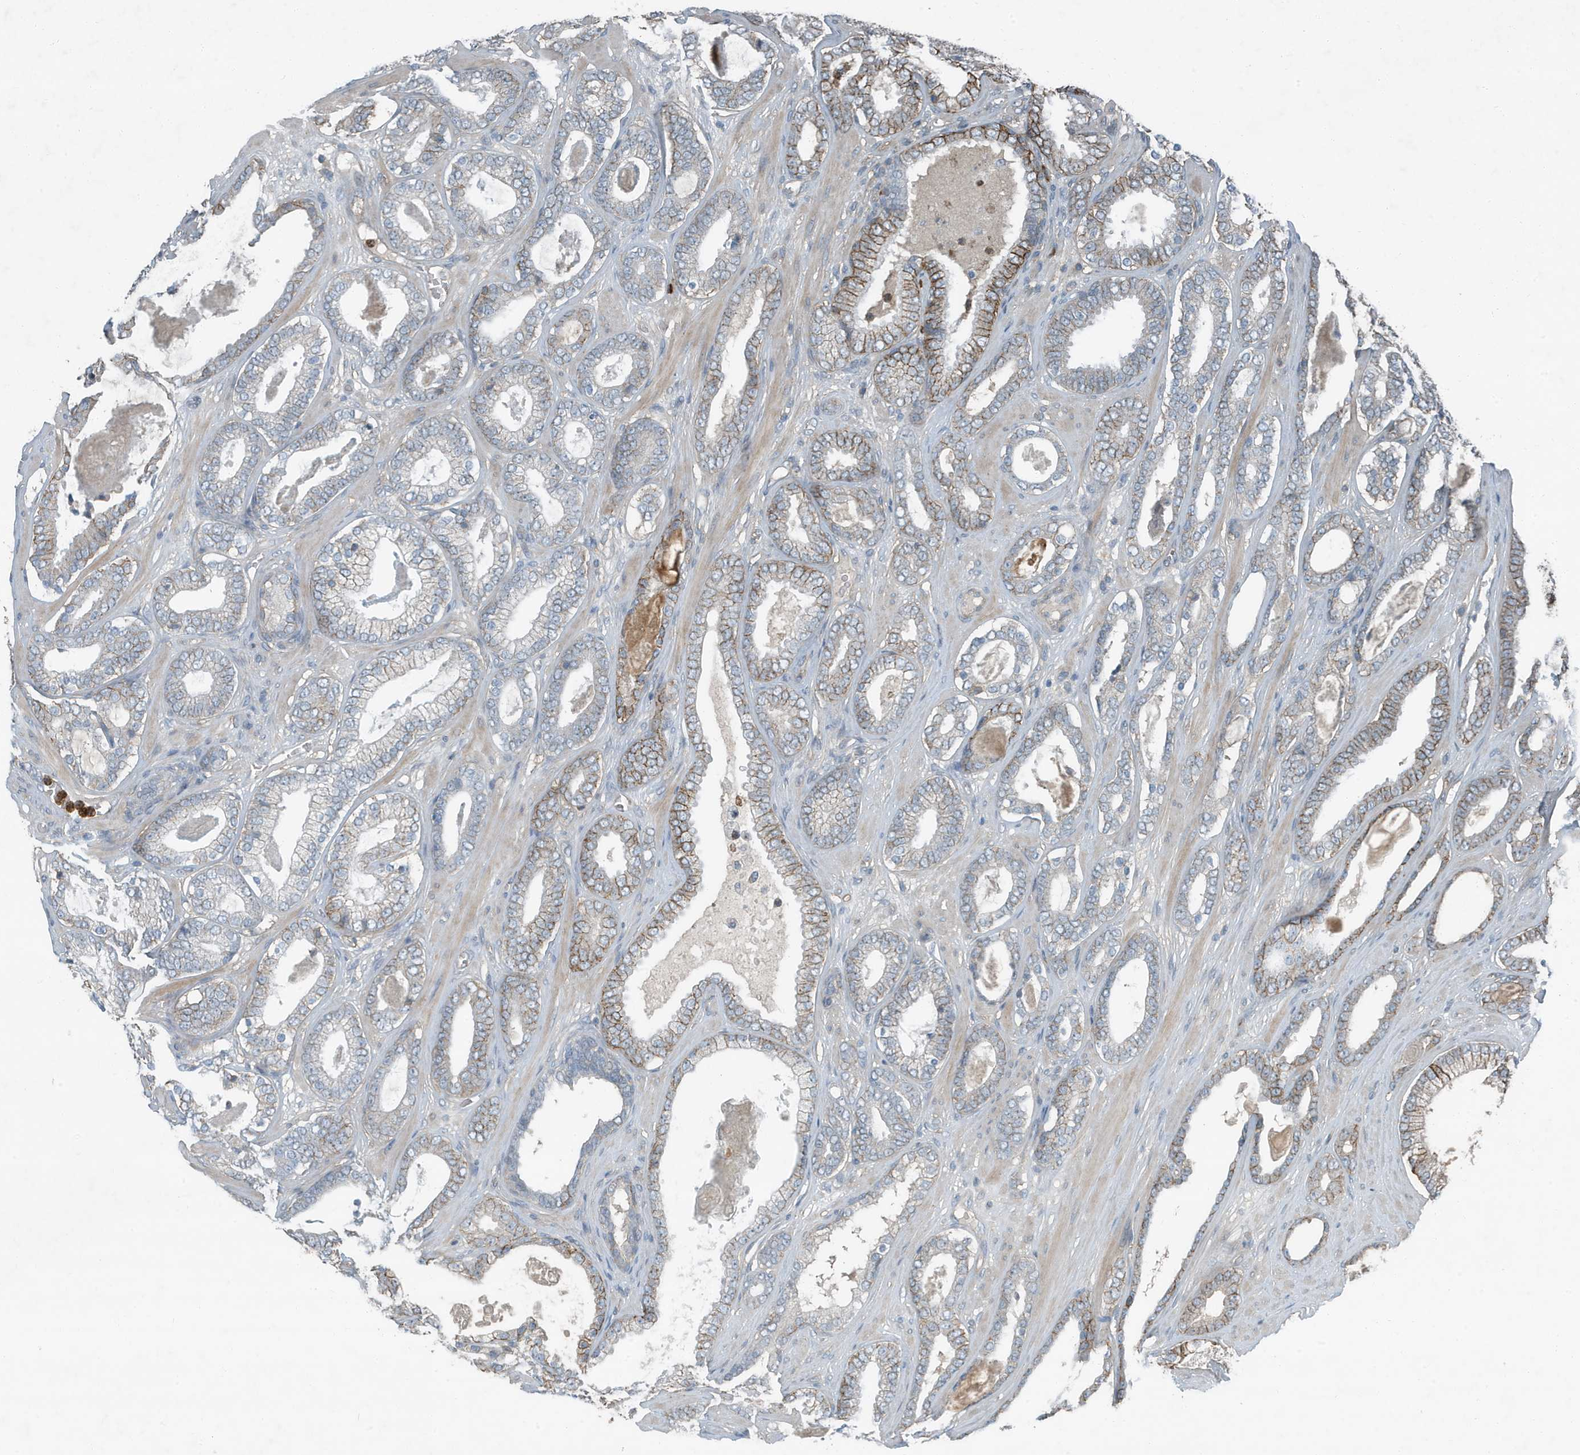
{"staining": {"intensity": "moderate", "quantity": "25%-75%", "location": "cytoplasmic/membranous"}, "tissue": "prostate cancer", "cell_type": "Tumor cells", "image_type": "cancer", "snomed": [{"axis": "morphology", "description": "Adenocarcinoma, High grade"}, {"axis": "topography", "description": "Prostate"}], "caption": "Prostate cancer was stained to show a protein in brown. There is medium levels of moderate cytoplasmic/membranous staining in about 25%-75% of tumor cells.", "gene": "DAPP1", "patient": {"sex": "male", "age": 60}}